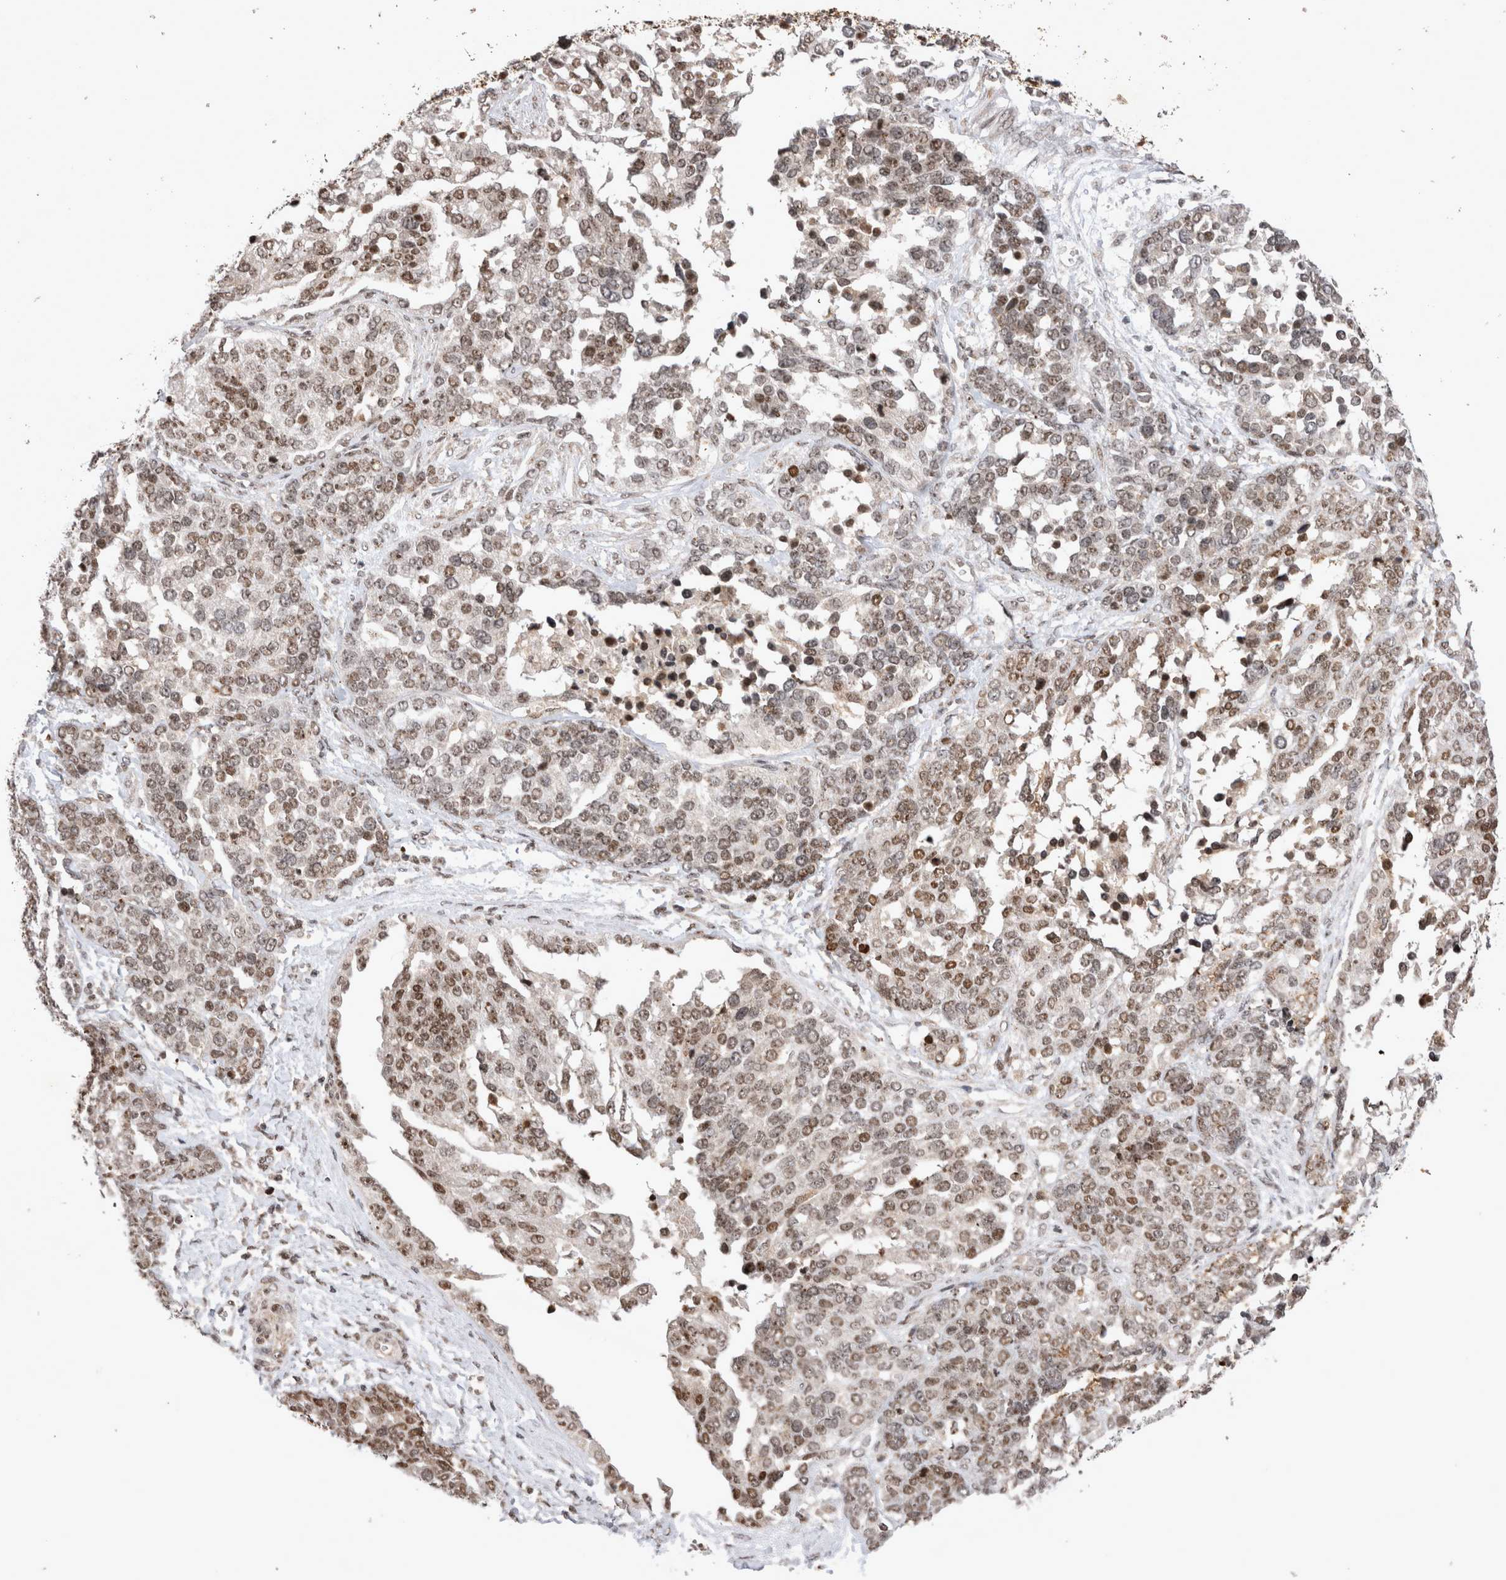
{"staining": {"intensity": "moderate", "quantity": ">75%", "location": "nuclear"}, "tissue": "ovarian cancer", "cell_type": "Tumor cells", "image_type": "cancer", "snomed": [{"axis": "morphology", "description": "Cystadenocarcinoma, serous, NOS"}, {"axis": "topography", "description": "Ovary"}], "caption": "An IHC photomicrograph of neoplastic tissue is shown. Protein staining in brown highlights moderate nuclear positivity in ovarian cancer within tumor cells.", "gene": "STK11", "patient": {"sex": "female", "age": 44}}